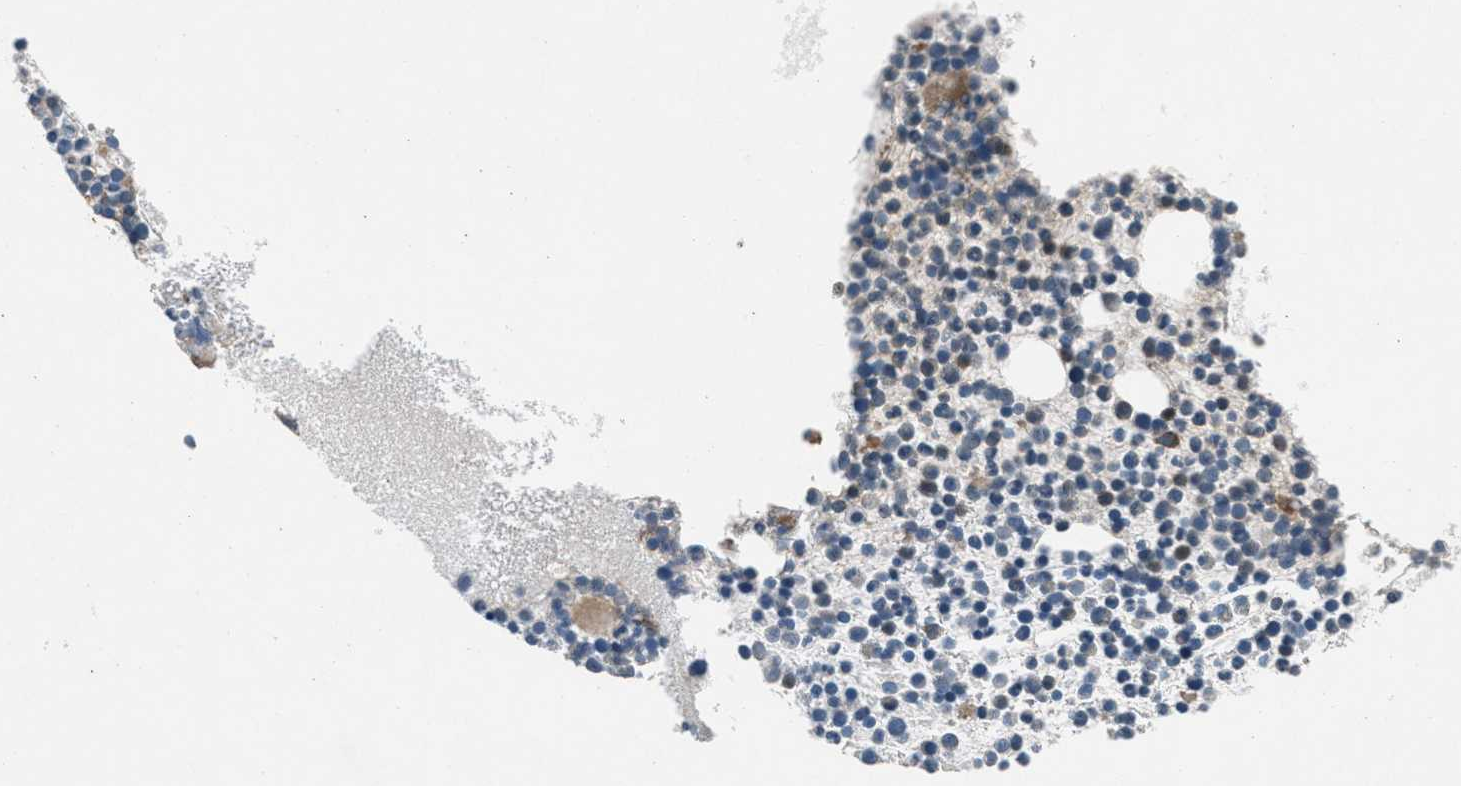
{"staining": {"intensity": "moderate", "quantity": "25%-75%", "location": "cytoplasmic/membranous"}, "tissue": "bone marrow", "cell_type": "Hematopoietic cells", "image_type": "normal", "snomed": [{"axis": "morphology", "description": "Normal tissue, NOS"}, {"axis": "morphology", "description": "Inflammation, NOS"}, {"axis": "topography", "description": "Bone marrow"}], "caption": "This image shows immunohistochemistry staining of normal human bone marrow, with medium moderate cytoplasmic/membranous staining in approximately 25%-75% of hematopoietic cells.", "gene": "EPSTI1", "patient": {"sex": "male", "age": 58}}